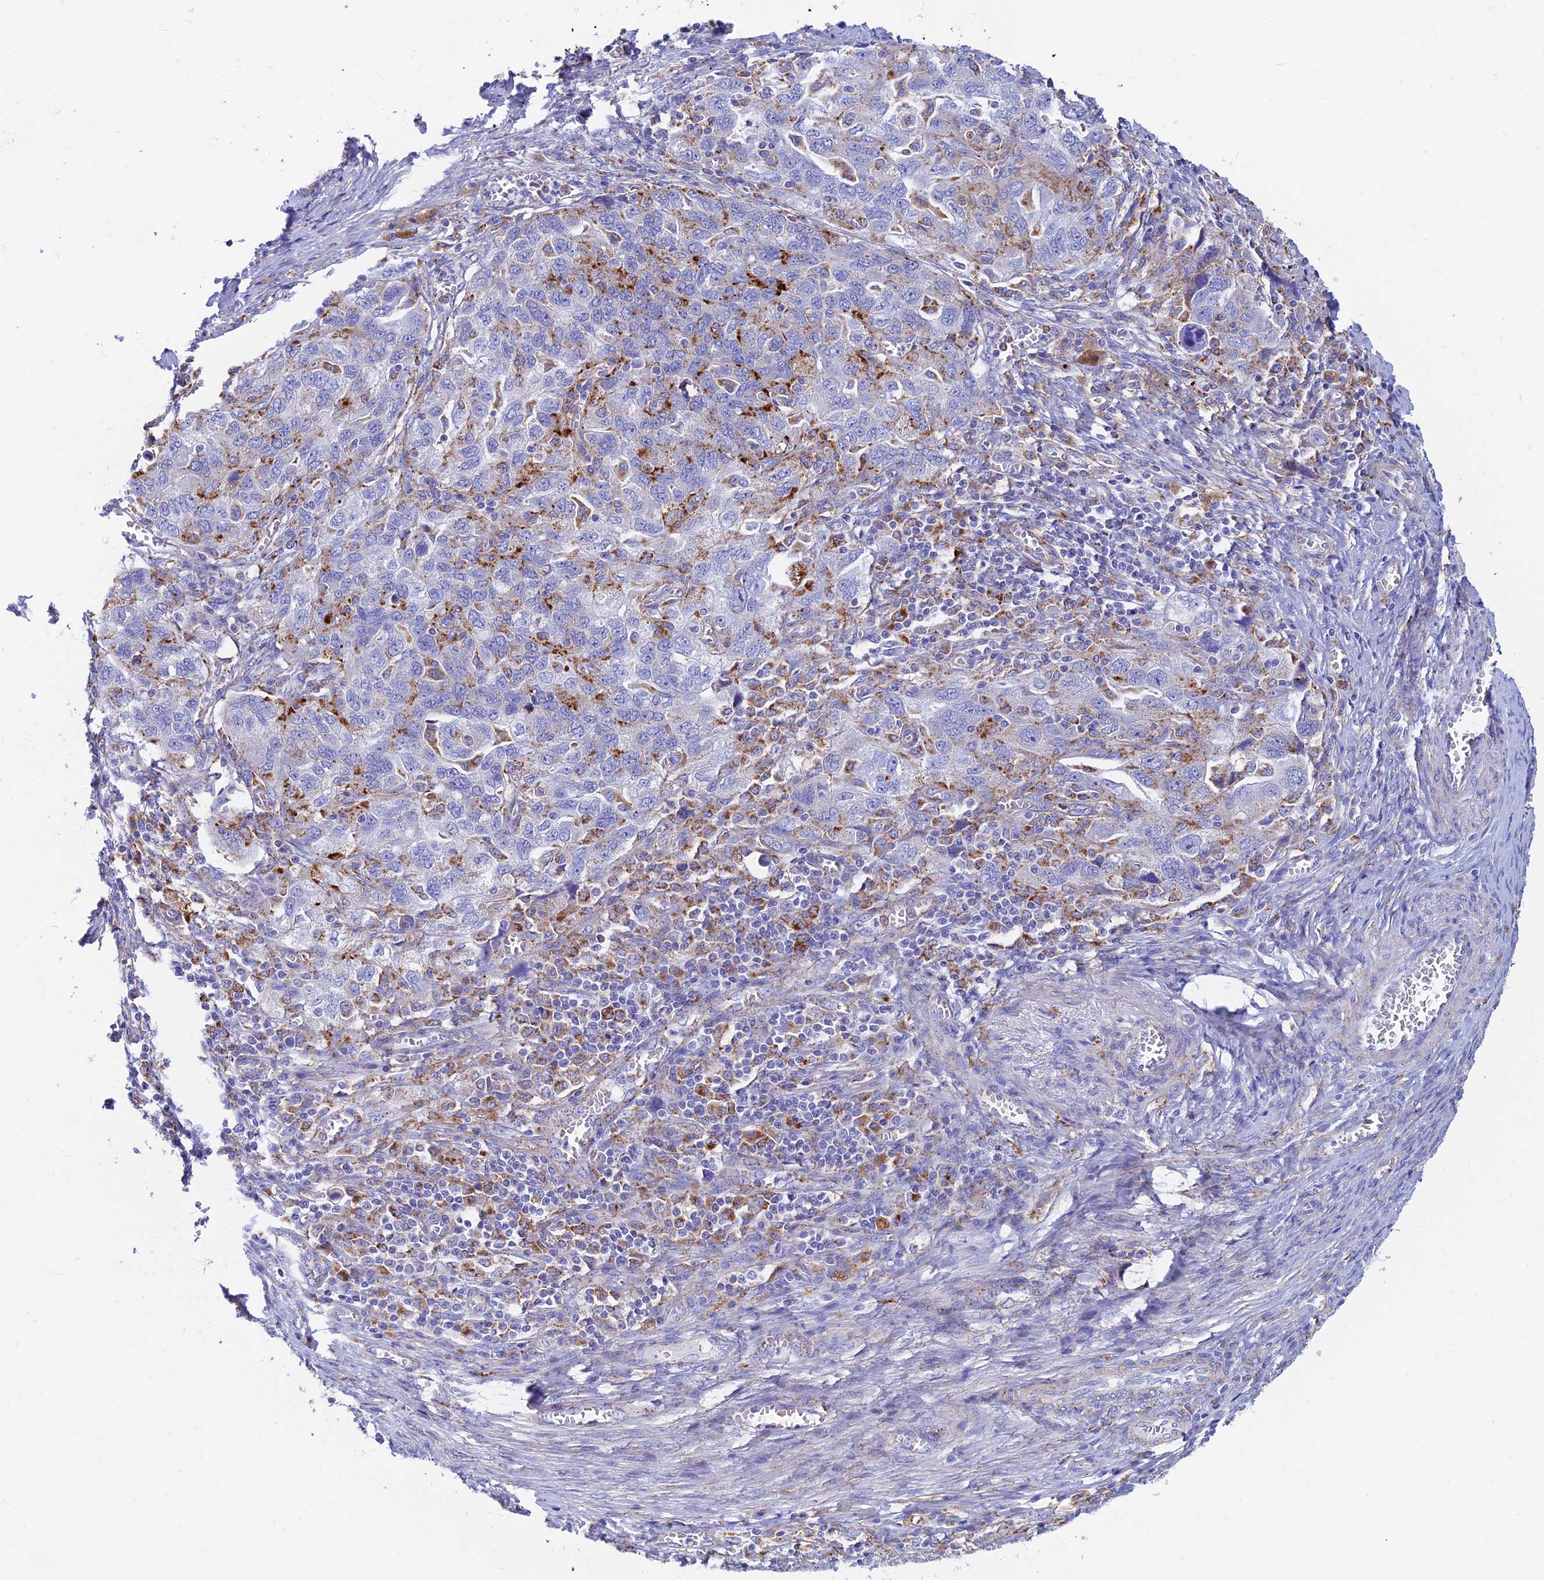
{"staining": {"intensity": "strong", "quantity": "<25%", "location": "cytoplasmic/membranous"}, "tissue": "ovarian cancer", "cell_type": "Tumor cells", "image_type": "cancer", "snomed": [{"axis": "morphology", "description": "Carcinoma, NOS"}, {"axis": "morphology", "description": "Cystadenocarcinoma, serous, NOS"}, {"axis": "topography", "description": "Ovary"}], "caption": "Protein staining by IHC exhibits strong cytoplasmic/membranous positivity in about <25% of tumor cells in ovarian carcinoma.", "gene": "SPNS1", "patient": {"sex": "female", "age": 69}}